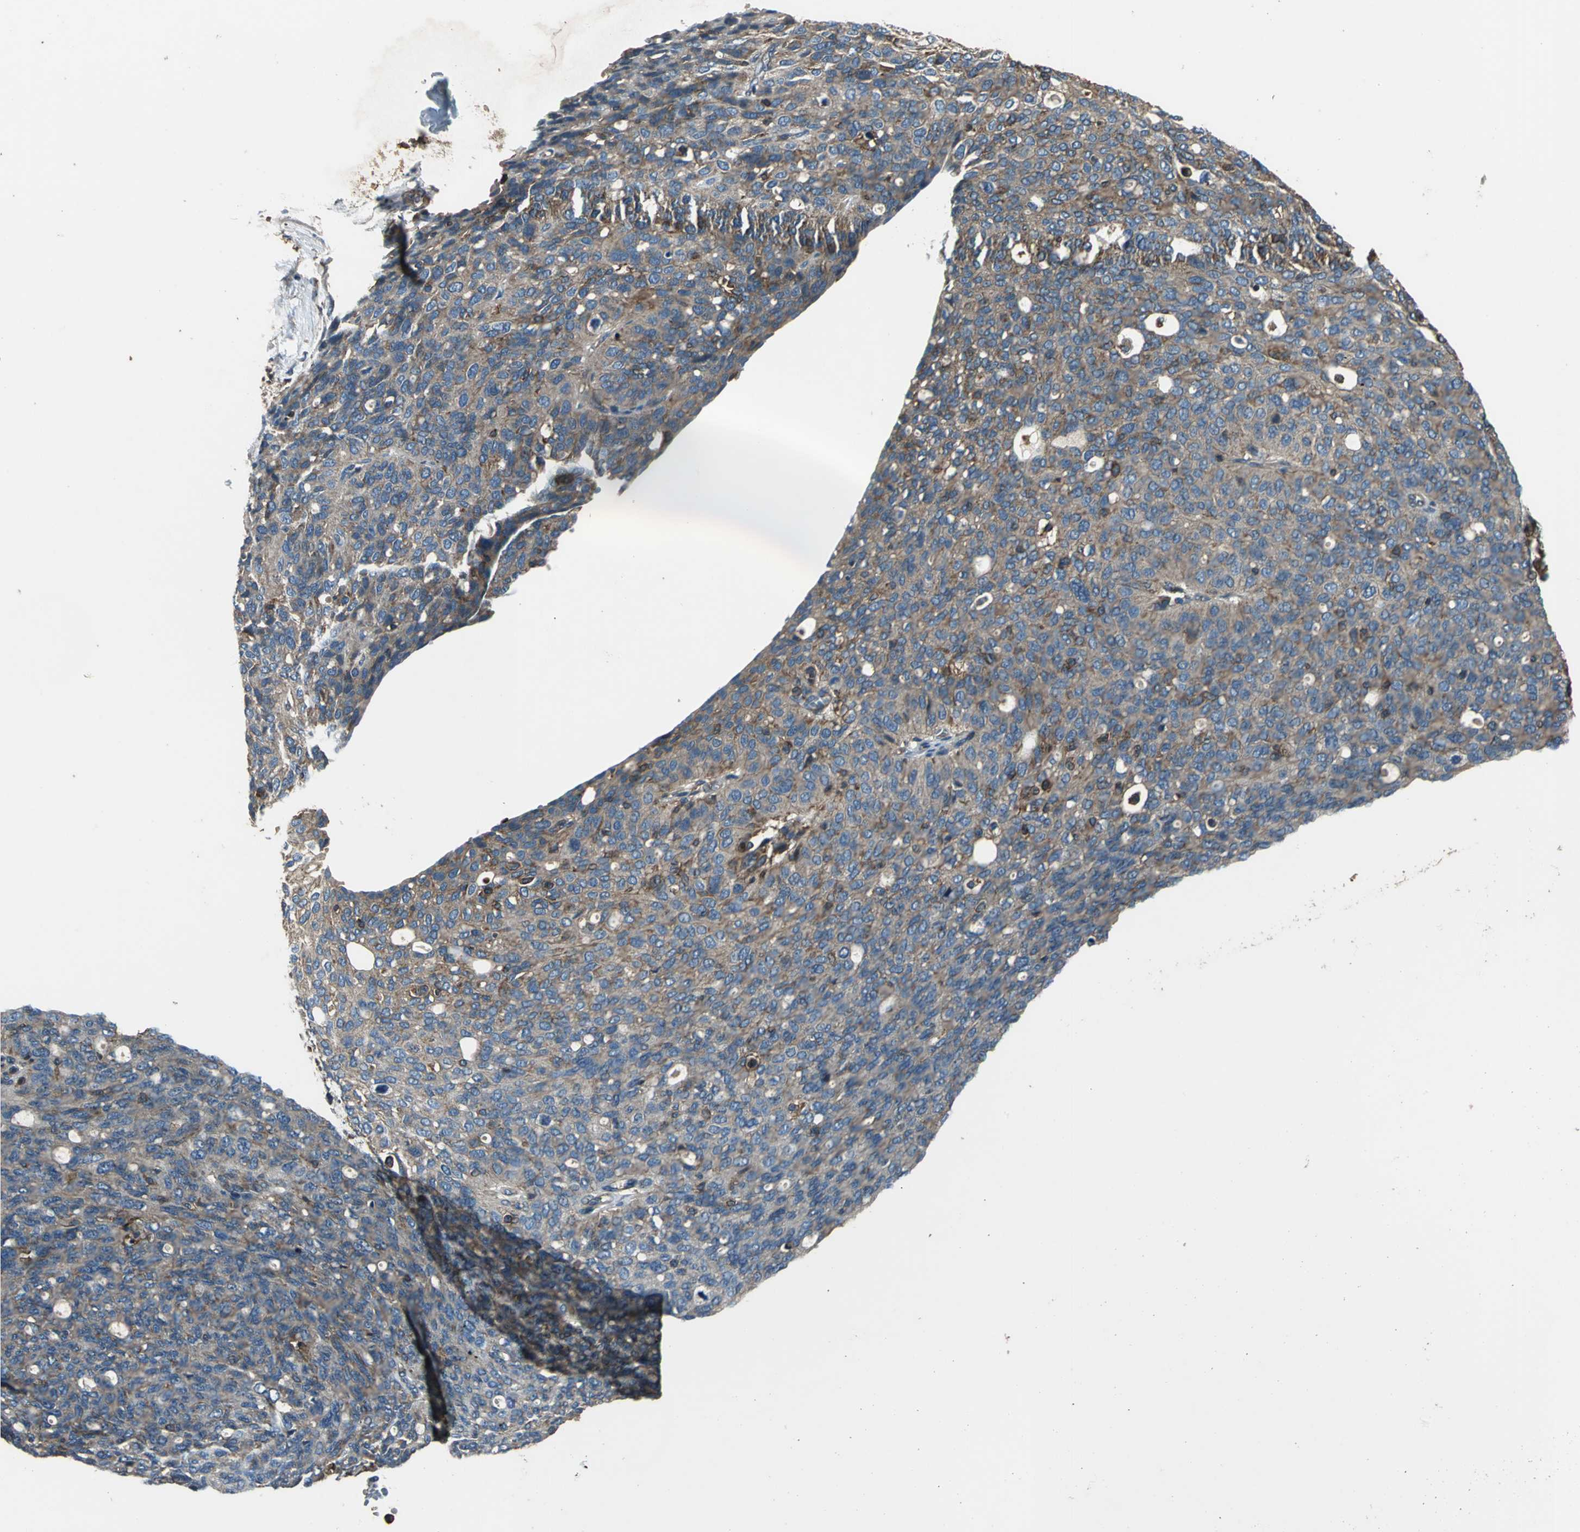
{"staining": {"intensity": "moderate", "quantity": ">75%", "location": "cytoplasmic/membranous"}, "tissue": "ovarian cancer", "cell_type": "Tumor cells", "image_type": "cancer", "snomed": [{"axis": "morphology", "description": "Carcinoma, endometroid"}, {"axis": "topography", "description": "Ovary"}], "caption": "Immunohistochemical staining of human ovarian cancer (endometroid carcinoma) reveals medium levels of moderate cytoplasmic/membranous expression in about >75% of tumor cells.", "gene": "PARVA", "patient": {"sex": "female", "age": 60}}